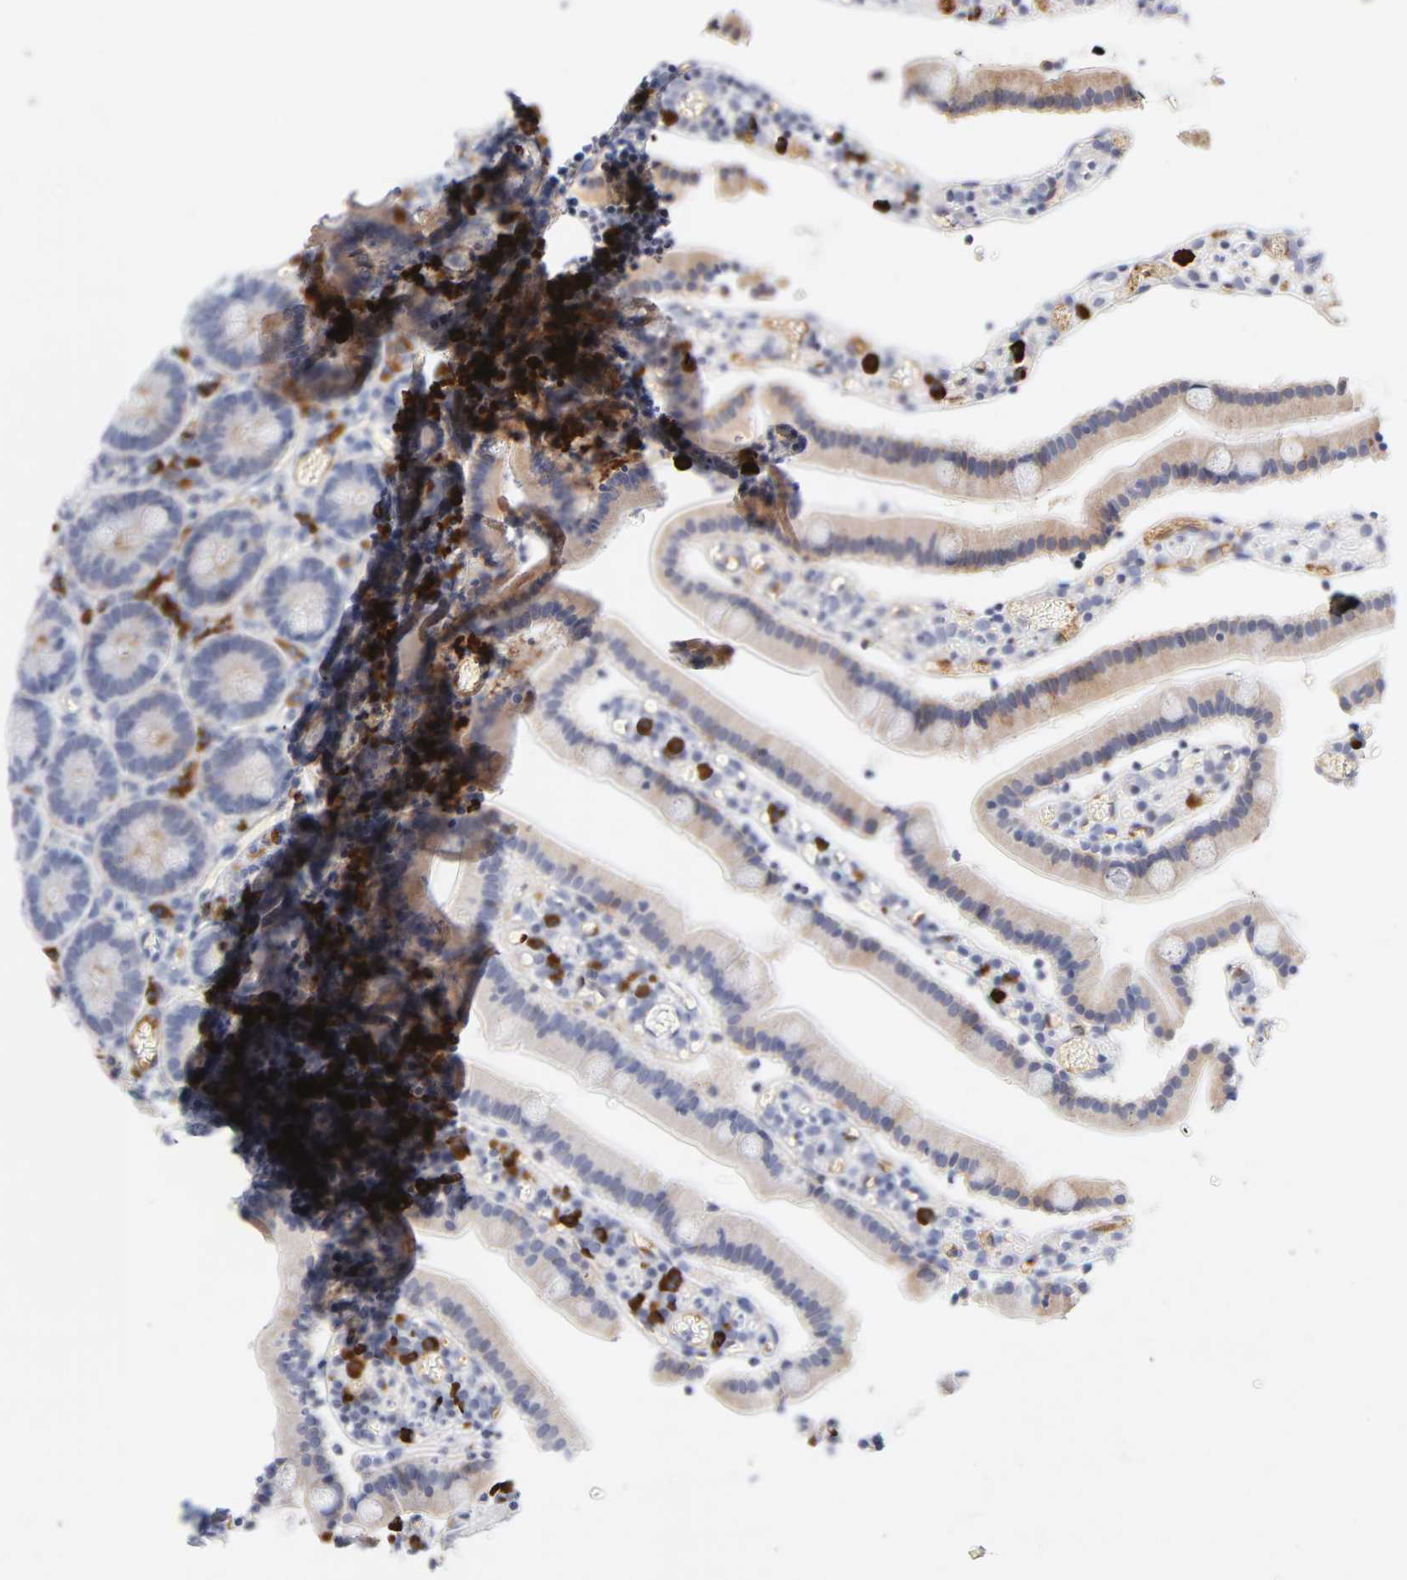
{"staining": {"intensity": "negative", "quantity": "none", "location": "none"}, "tissue": "duodenum", "cell_type": "Glandular cells", "image_type": "normal", "snomed": [{"axis": "morphology", "description": "Normal tissue, NOS"}, {"axis": "topography", "description": "Duodenum"}], "caption": "IHC image of unremarkable human duodenum stained for a protein (brown), which demonstrates no expression in glandular cells.", "gene": "PLAT", "patient": {"sex": "female", "age": 53}}